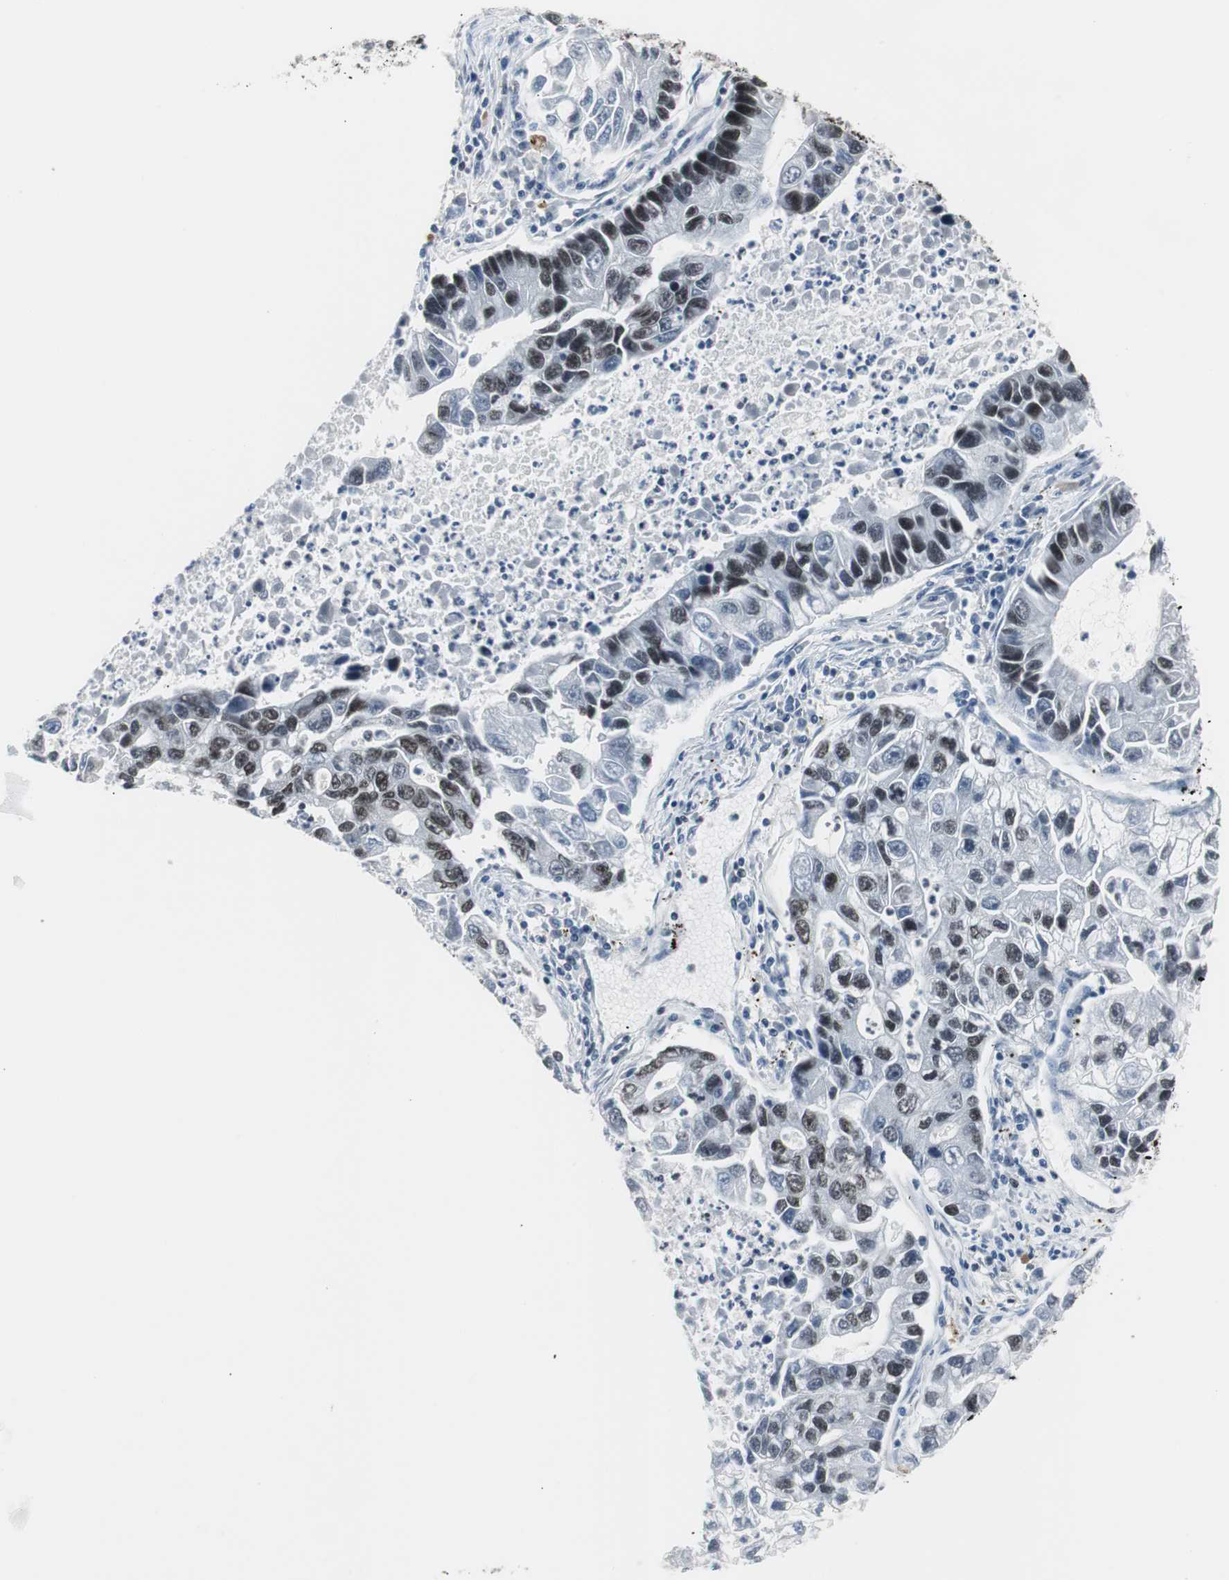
{"staining": {"intensity": "strong", "quantity": "25%-75%", "location": "nuclear"}, "tissue": "lung cancer", "cell_type": "Tumor cells", "image_type": "cancer", "snomed": [{"axis": "morphology", "description": "Adenocarcinoma, NOS"}, {"axis": "topography", "description": "Lung"}], "caption": "Tumor cells reveal strong nuclear expression in approximately 25%-75% of cells in lung cancer (adenocarcinoma).", "gene": "XRCC1", "patient": {"sex": "female", "age": 51}}